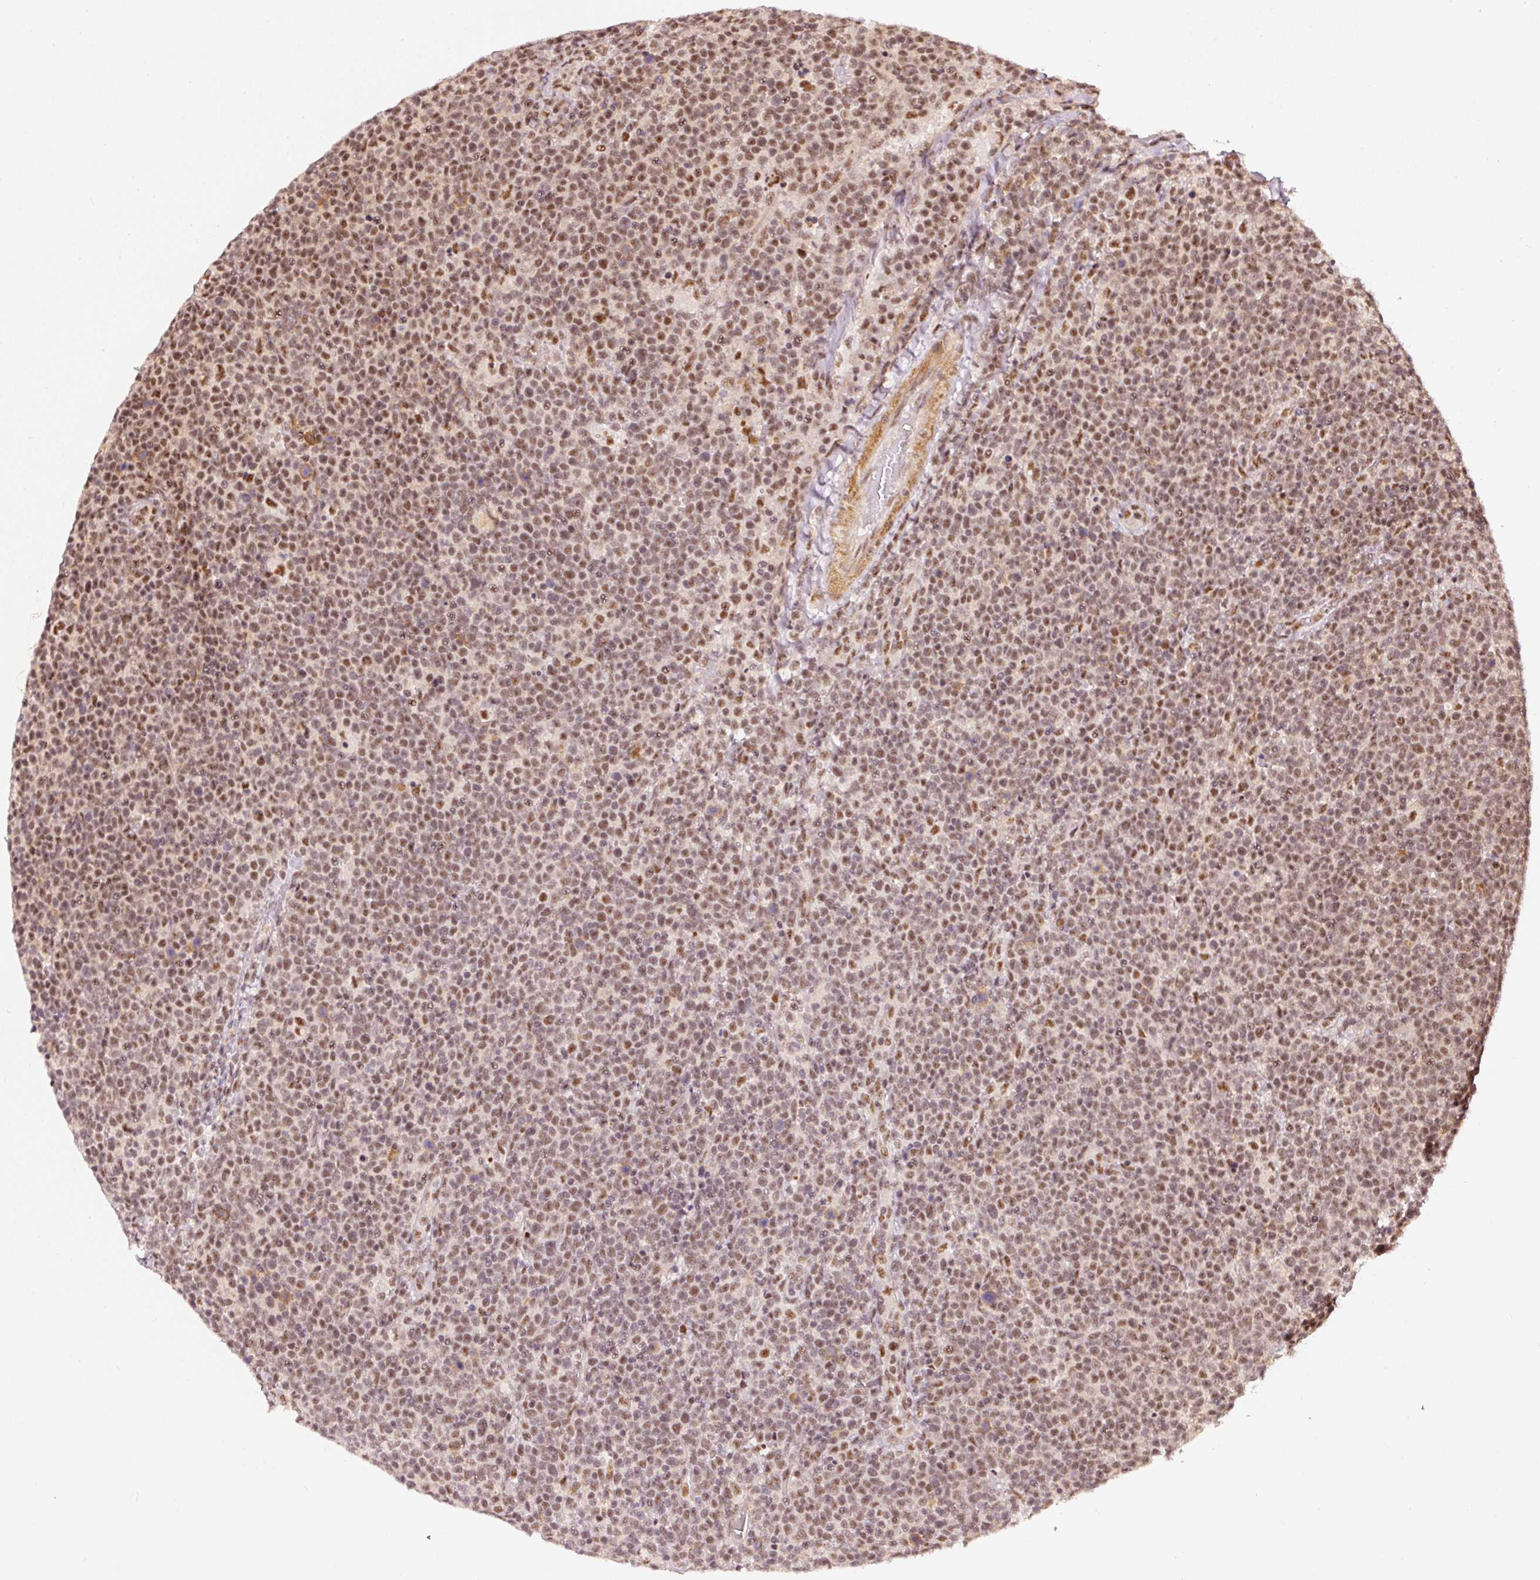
{"staining": {"intensity": "moderate", "quantity": ">75%", "location": "nuclear"}, "tissue": "lymphoma", "cell_type": "Tumor cells", "image_type": "cancer", "snomed": [{"axis": "morphology", "description": "Malignant lymphoma, non-Hodgkin's type, High grade"}, {"axis": "topography", "description": "Lymph node"}], "caption": "There is medium levels of moderate nuclear staining in tumor cells of malignant lymphoma, non-Hodgkin's type (high-grade), as demonstrated by immunohistochemical staining (brown color).", "gene": "THOC6", "patient": {"sex": "male", "age": 61}}